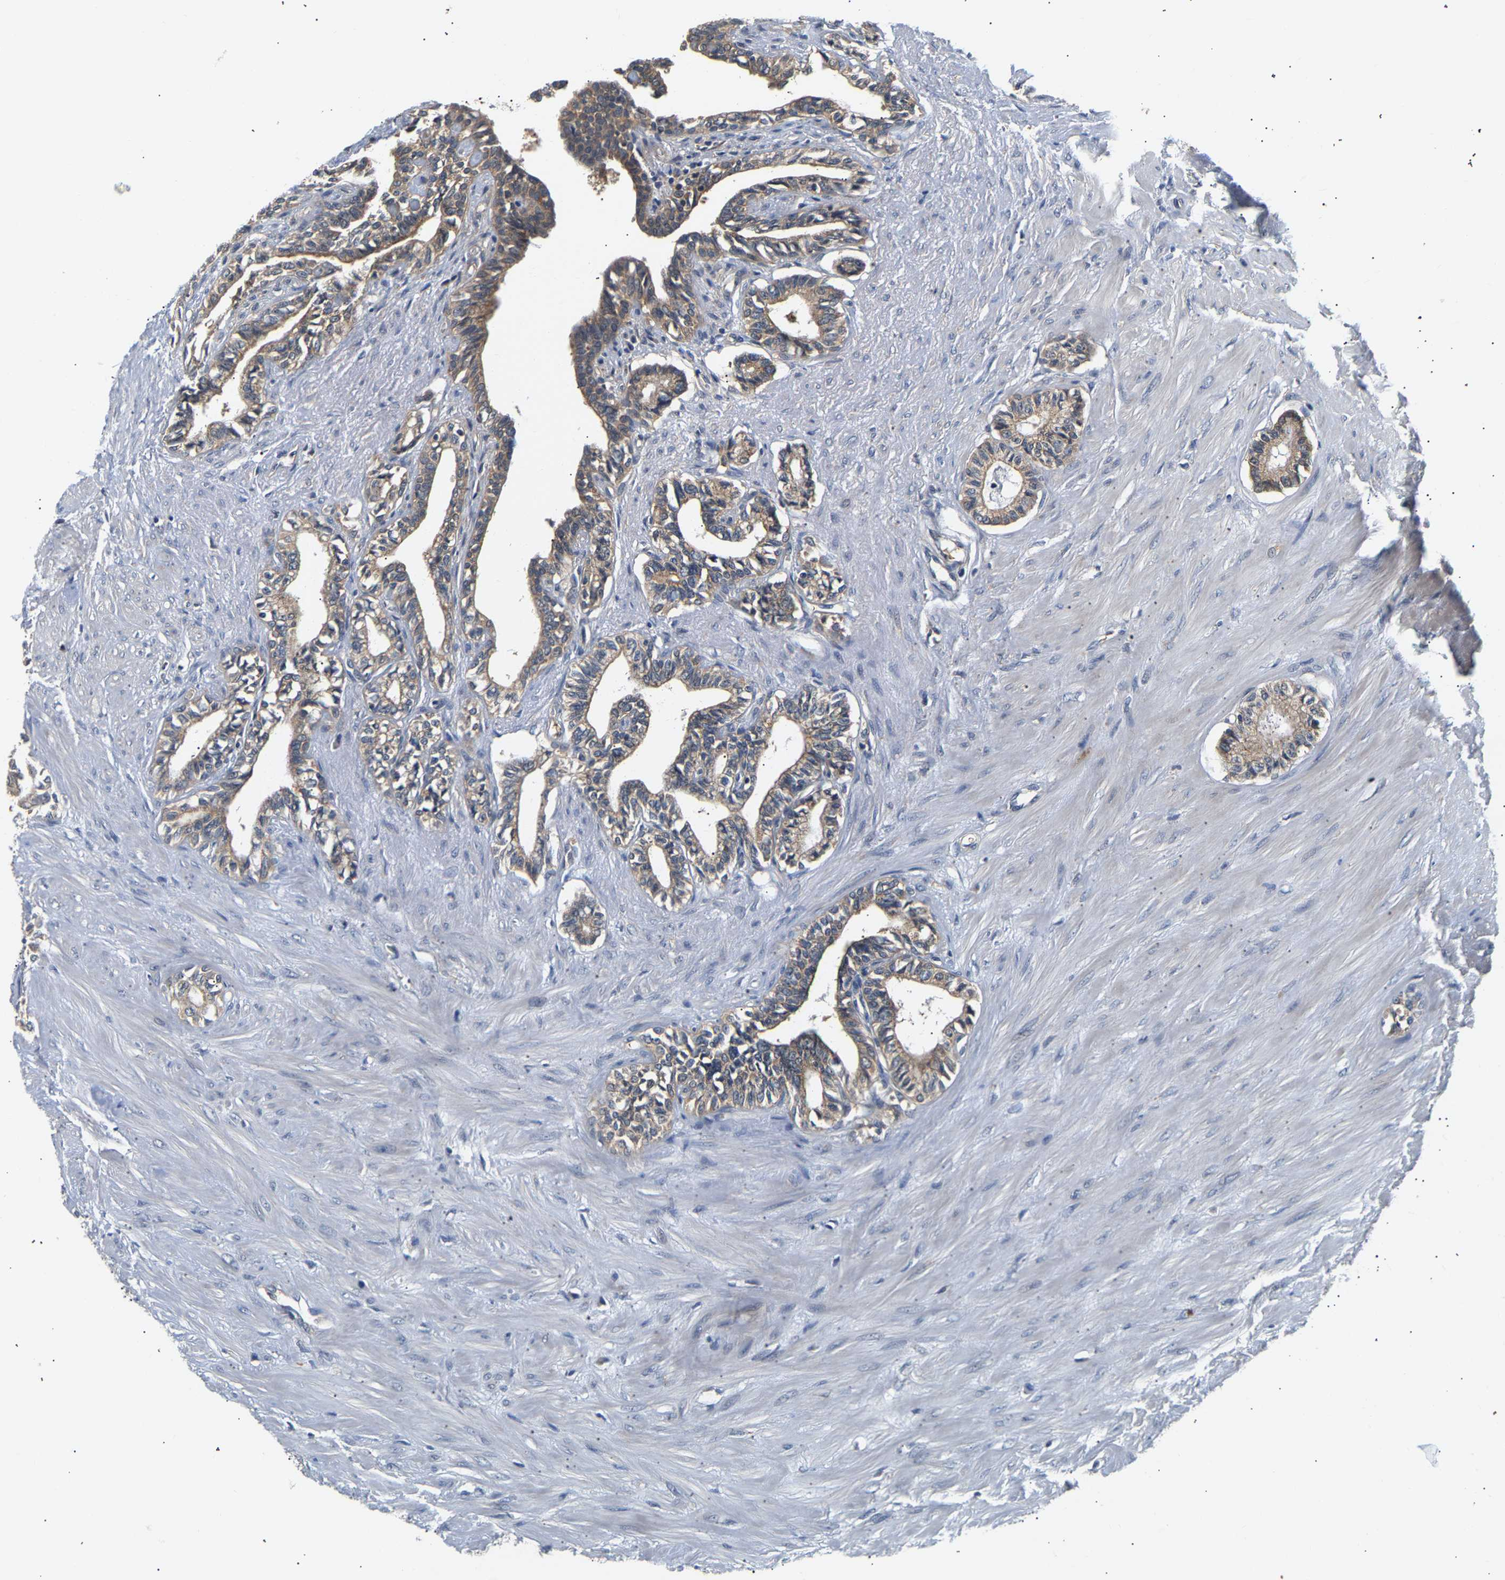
{"staining": {"intensity": "weak", "quantity": ">75%", "location": "cytoplasmic/membranous"}, "tissue": "seminal vesicle", "cell_type": "Glandular cells", "image_type": "normal", "snomed": [{"axis": "morphology", "description": "Normal tissue, NOS"}, {"axis": "morphology", "description": "Adenocarcinoma, High grade"}, {"axis": "topography", "description": "Prostate"}, {"axis": "topography", "description": "Seminal veicle"}], "caption": "This photomicrograph exhibits IHC staining of benign seminal vesicle, with low weak cytoplasmic/membranous expression in approximately >75% of glandular cells.", "gene": "PPID", "patient": {"sex": "male", "age": 55}}